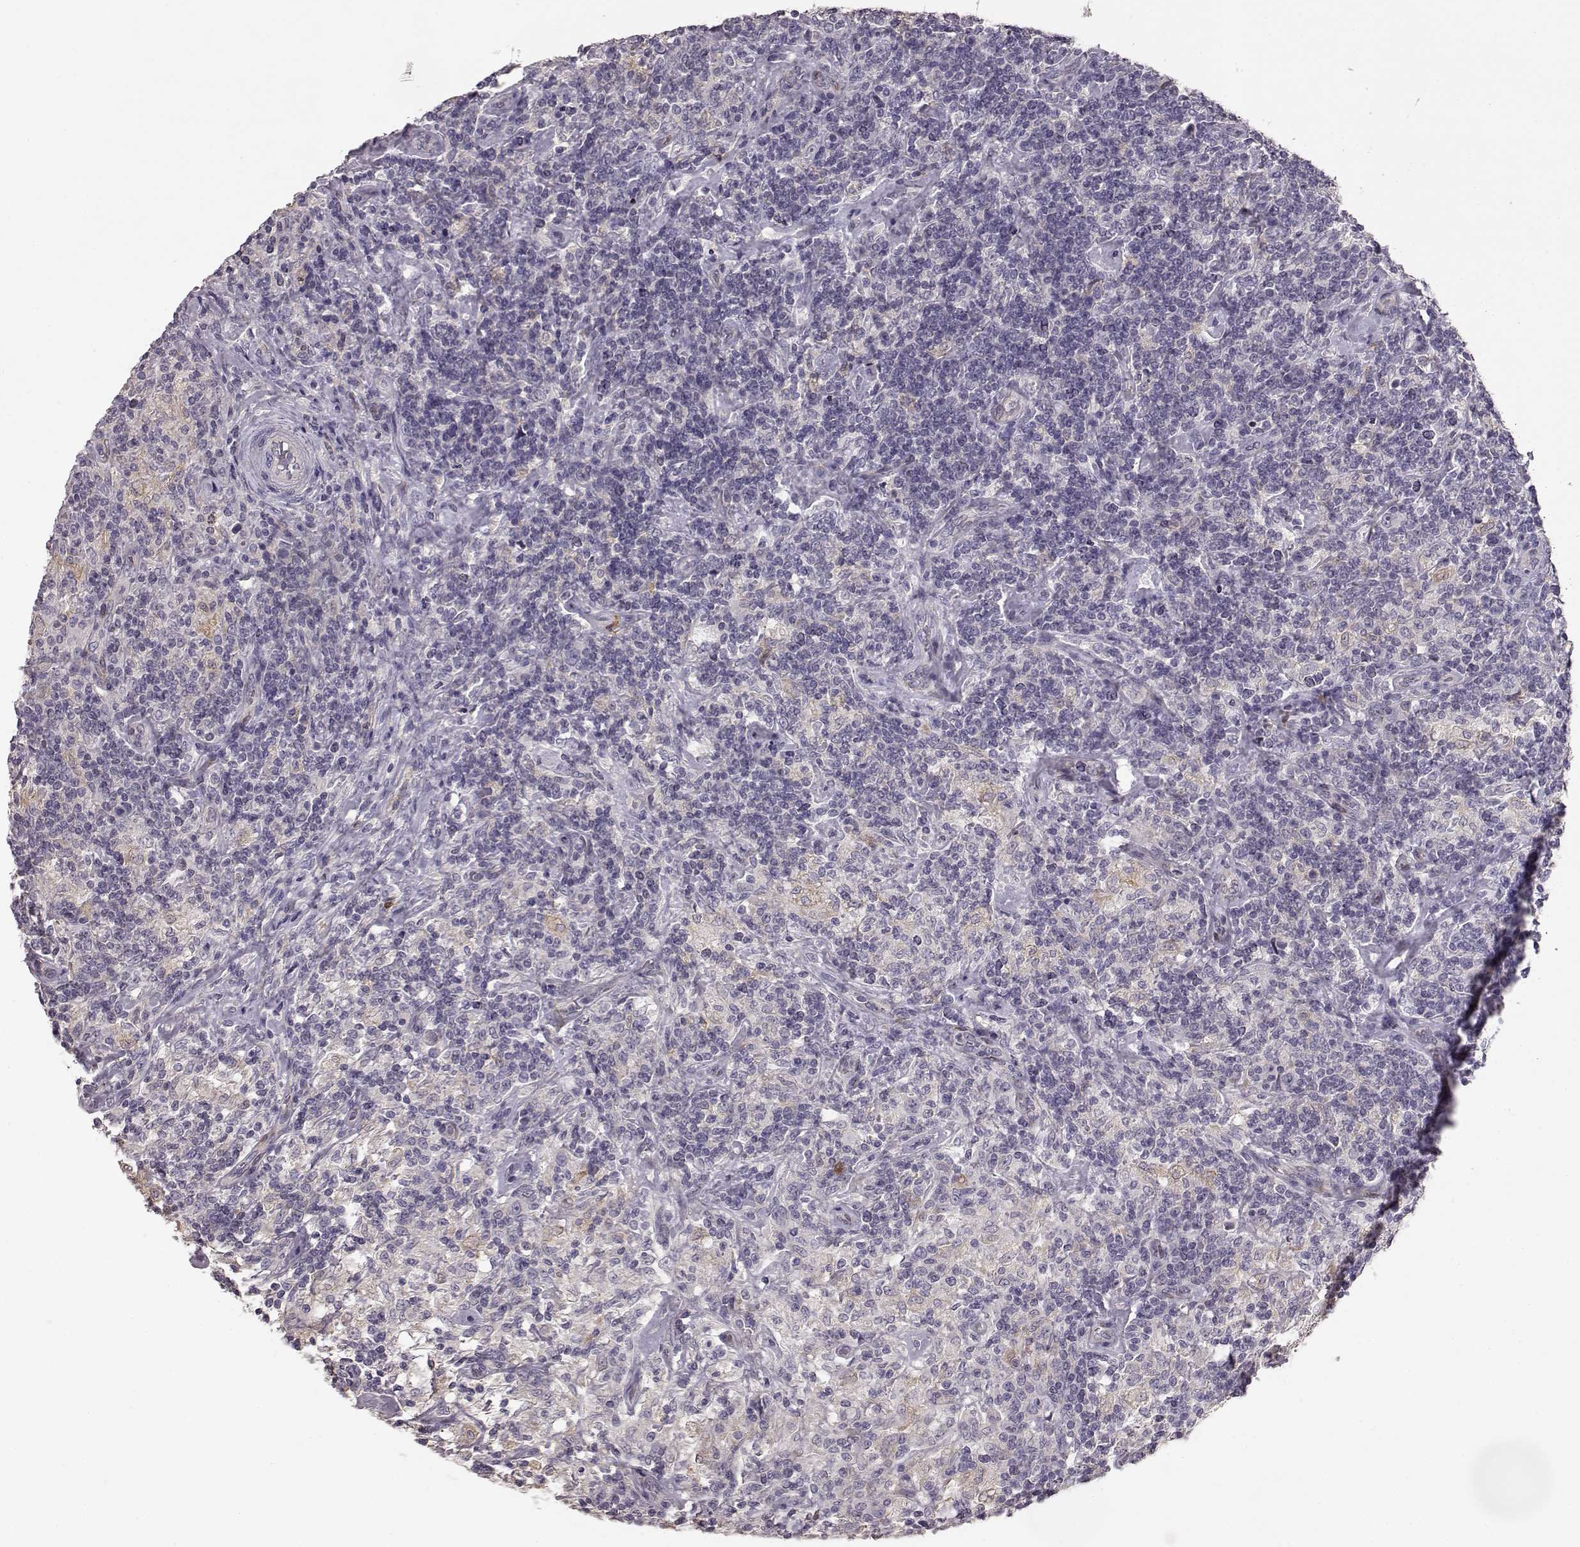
{"staining": {"intensity": "negative", "quantity": "none", "location": "none"}, "tissue": "lymphoma", "cell_type": "Tumor cells", "image_type": "cancer", "snomed": [{"axis": "morphology", "description": "Hodgkin's disease, NOS"}, {"axis": "topography", "description": "Lymph node"}], "caption": "This is a histopathology image of immunohistochemistry staining of Hodgkin's disease, which shows no staining in tumor cells.", "gene": "GHR", "patient": {"sex": "male", "age": 70}}